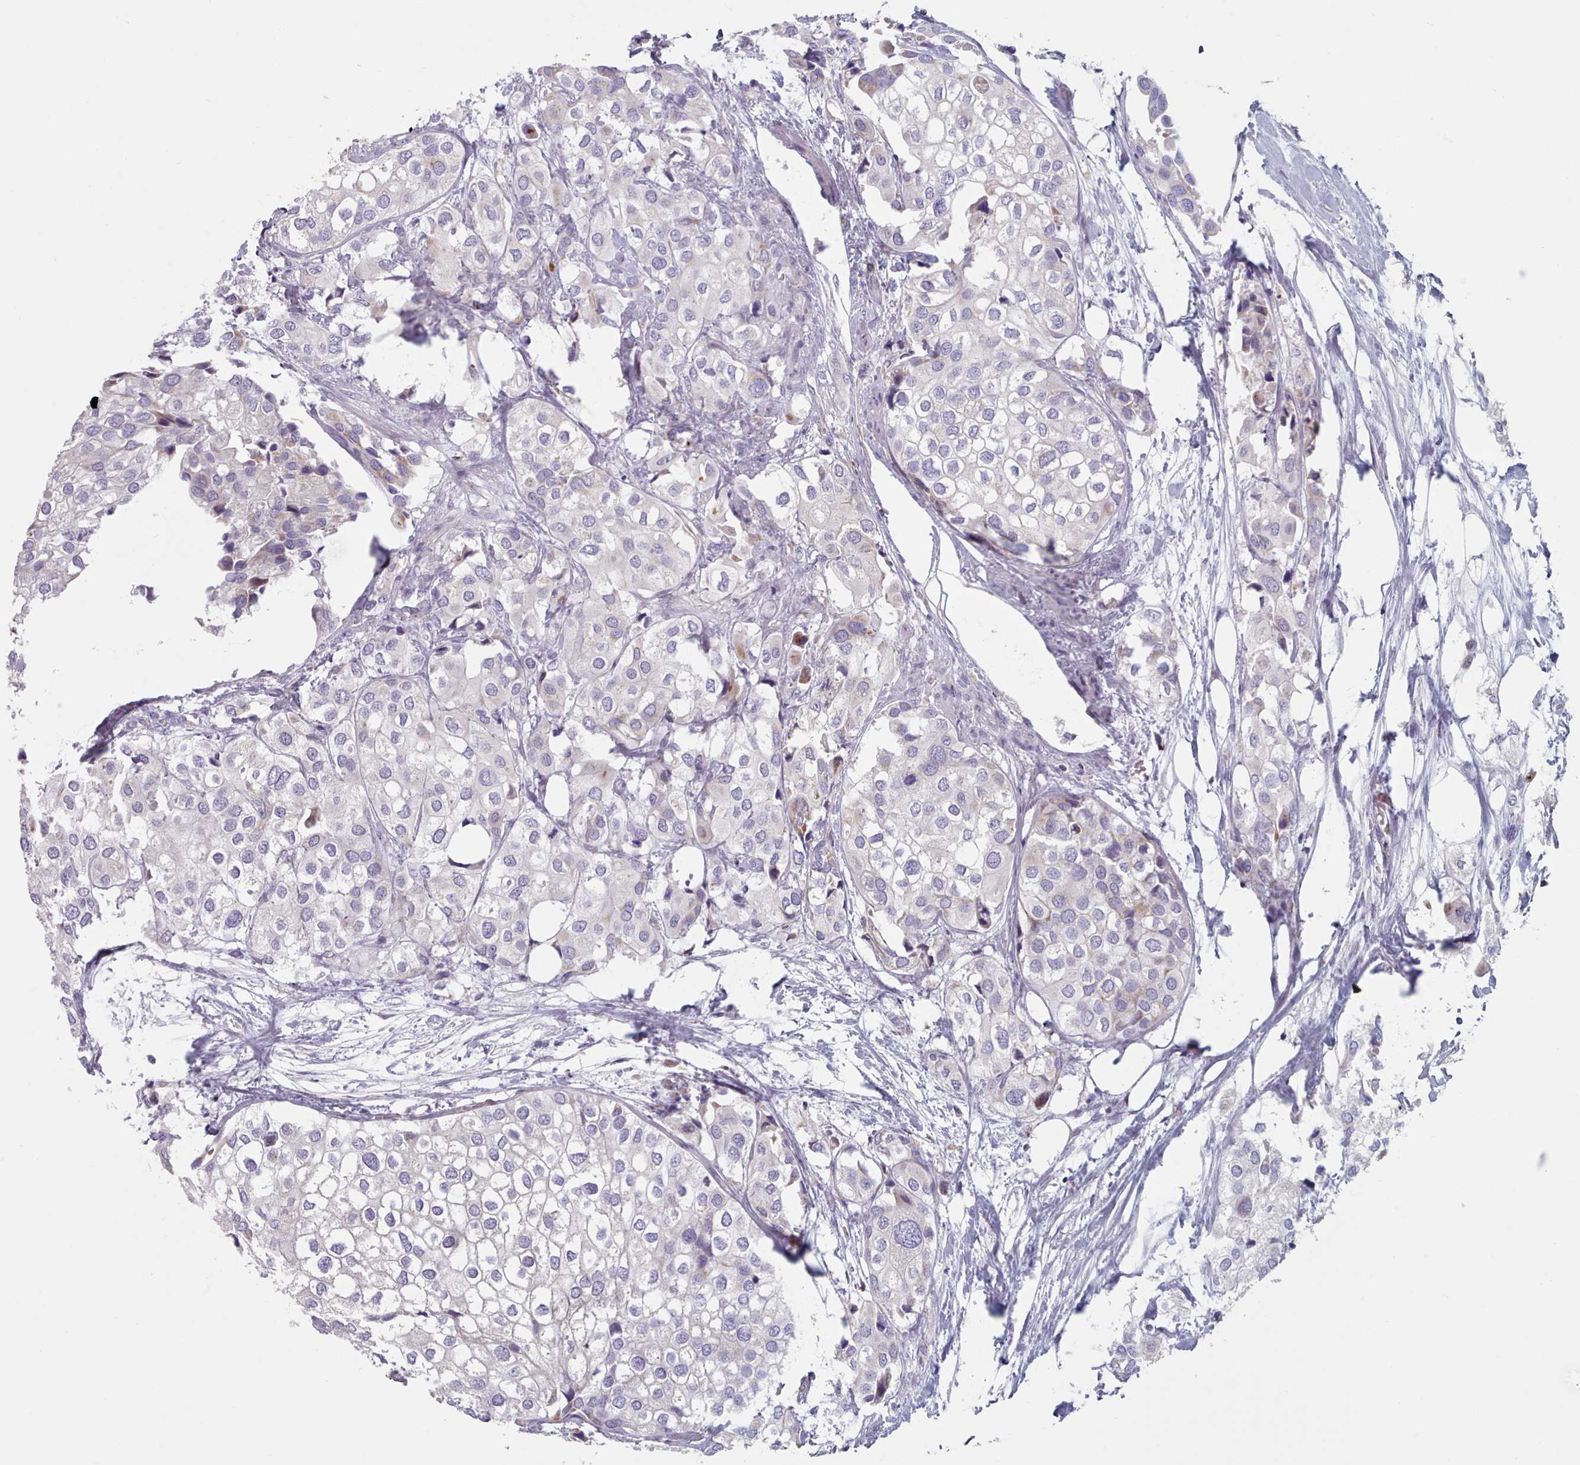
{"staining": {"intensity": "negative", "quantity": "none", "location": "none"}, "tissue": "urothelial cancer", "cell_type": "Tumor cells", "image_type": "cancer", "snomed": [{"axis": "morphology", "description": "Urothelial carcinoma, High grade"}, {"axis": "topography", "description": "Urinary bladder"}], "caption": "Tumor cells show no significant protein positivity in high-grade urothelial carcinoma. Nuclei are stained in blue.", "gene": "FAM170B", "patient": {"sex": "male", "age": 64}}